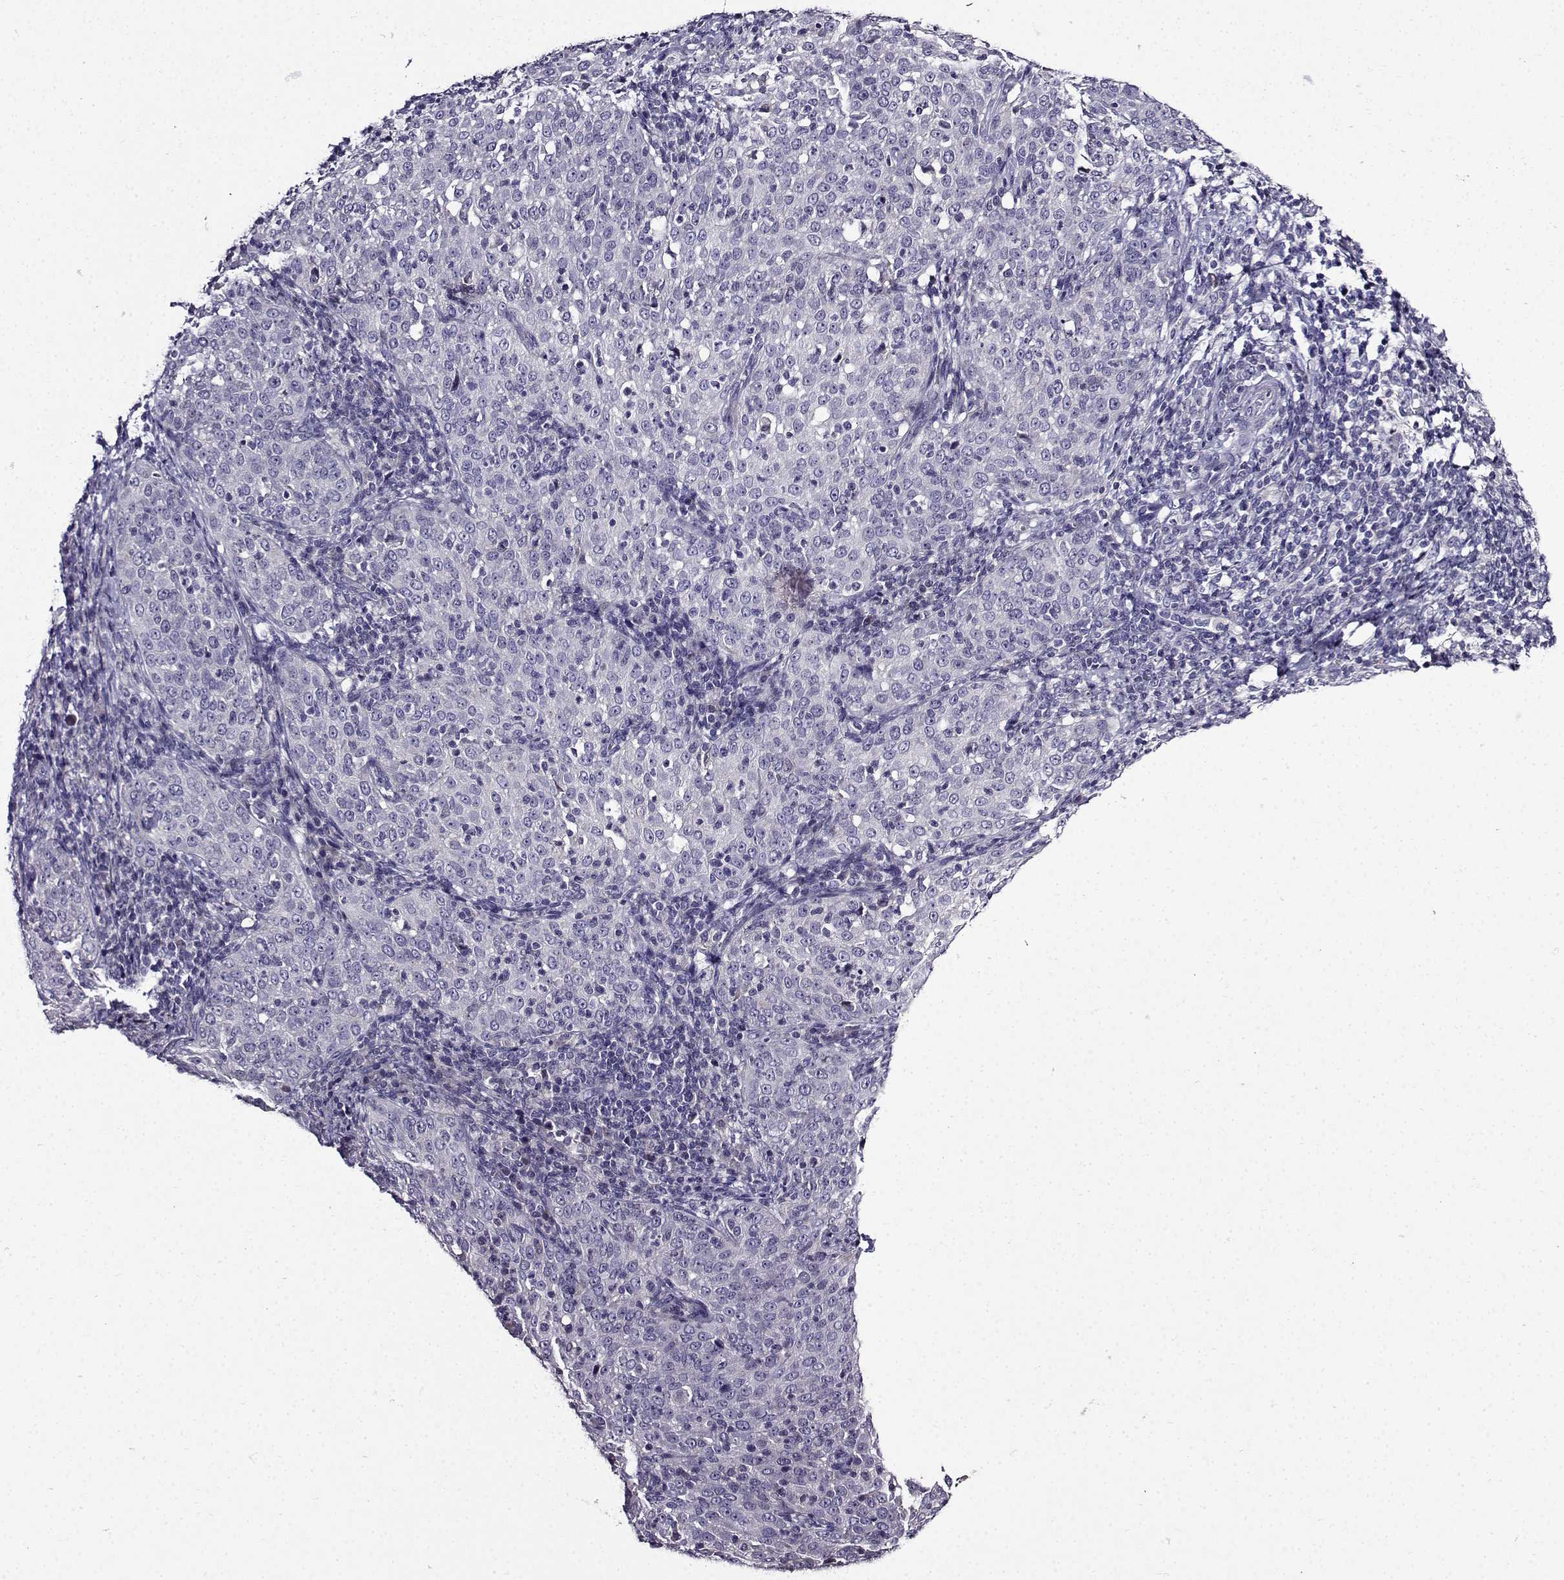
{"staining": {"intensity": "negative", "quantity": "none", "location": "none"}, "tissue": "cervical cancer", "cell_type": "Tumor cells", "image_type": "cancer", "snomed": [{"axis": "morphology", "description": "Squamous cell carcinoma, NOS"}, {"axis": "topography", "description": "Cervix"}], "caption": "Human cervical cancer stained for a protein using IHC reveals no positivity in tumor cells.", "gene": "TMEM266", "patient": {"sex": "female", "age": 51}}